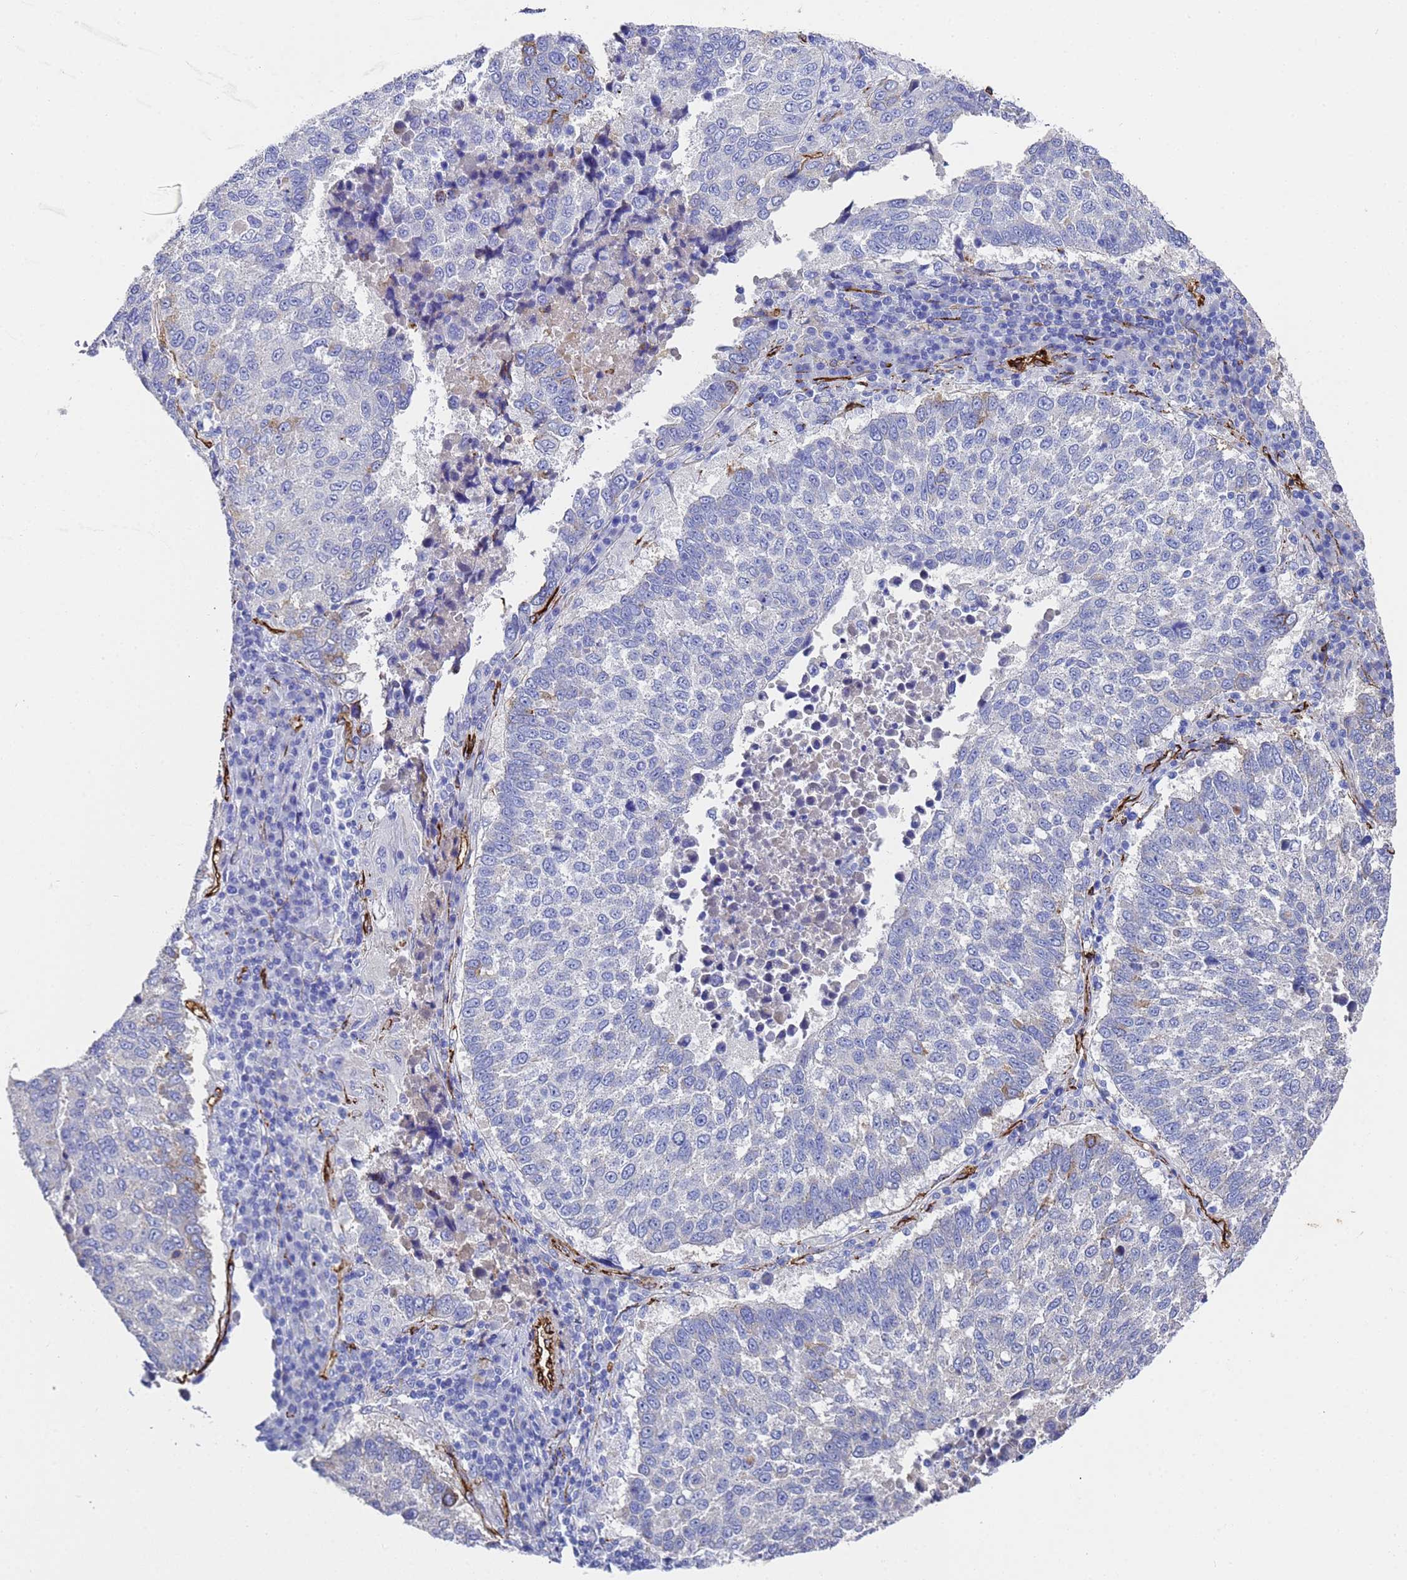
{"staining": {"intensity": "negative", "quantity": "none", "location": "none"}, "tissue": "lung cancer", "cell_type": "Tumor cells", "image_type": "cancer", "snomed": [{"axis": "morphology", "description": "Squamous cell carcinoma, NOS"}, {"axis": "topography", "description": "Lung"}], "caption": "DAB immunohistochemical staining of human lung cancer demonstrates no significant expression in tumor cells.", "gene": "ADIPOQ", "patient": {"sex": "male", "age": 73}}